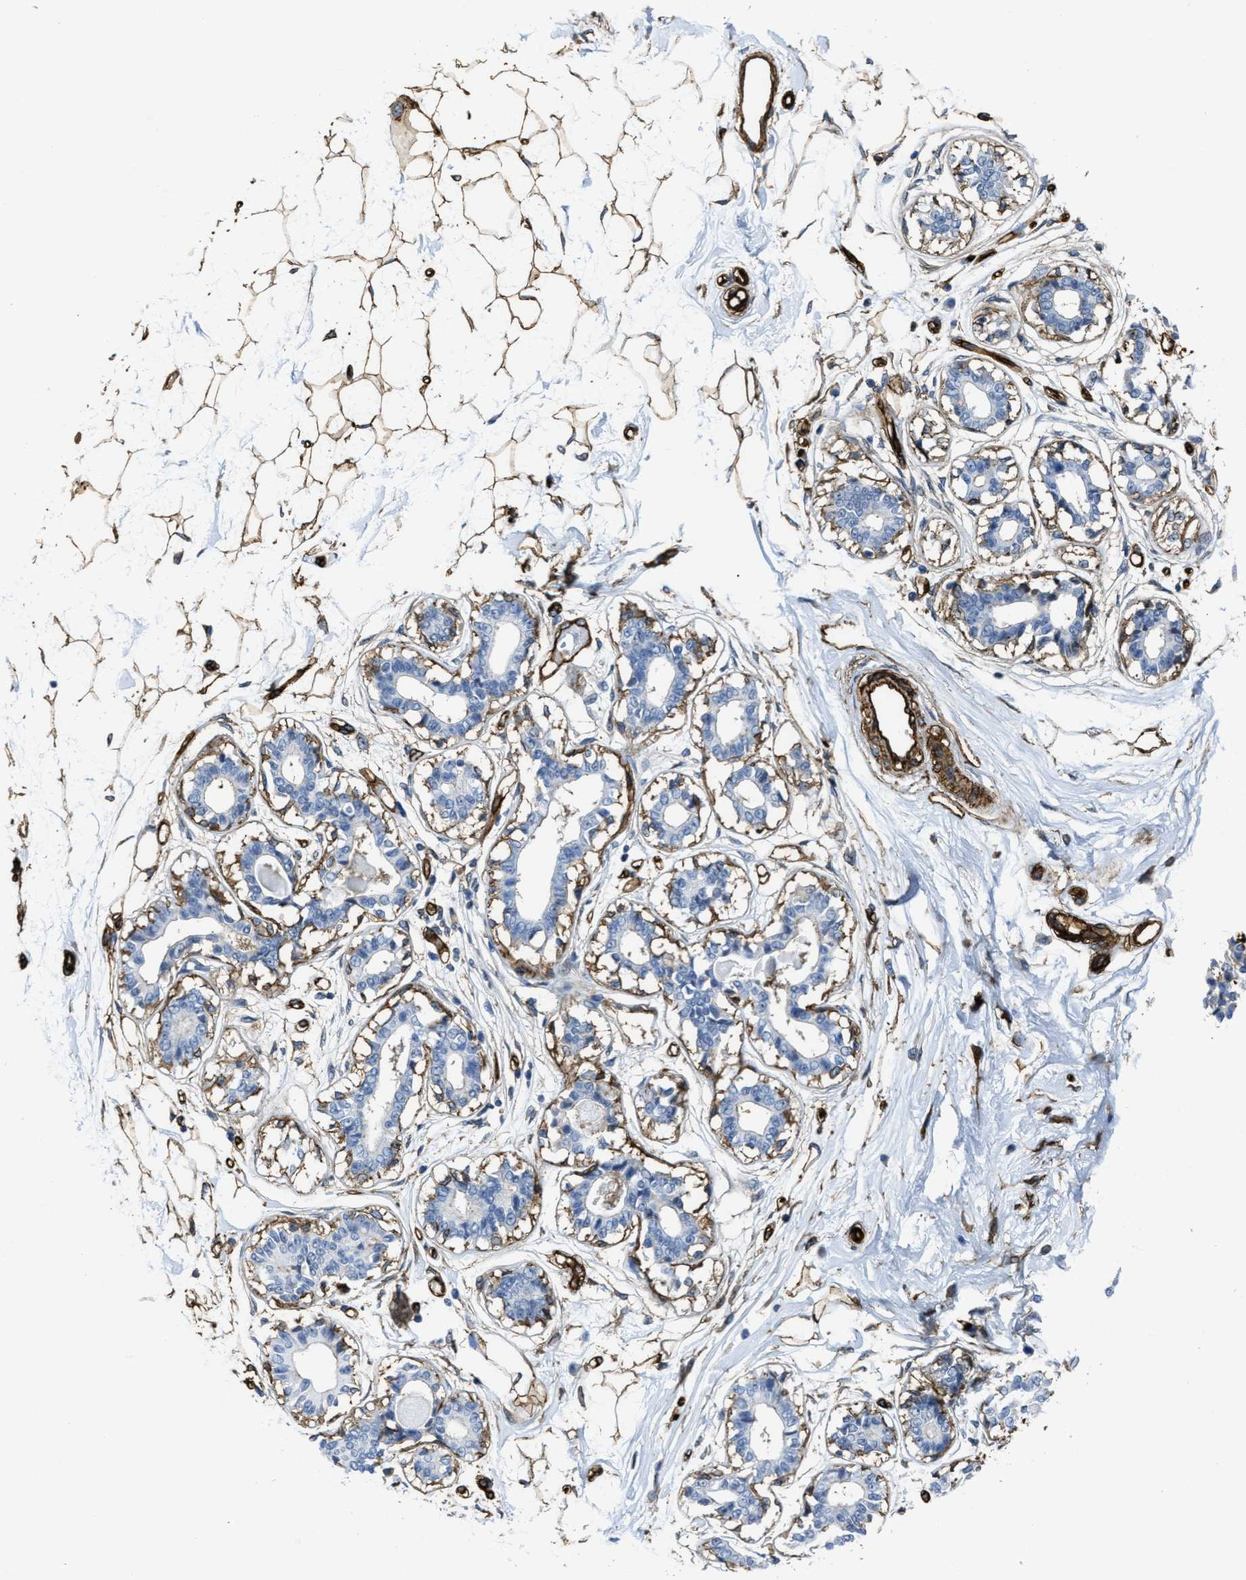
{"staining": {"intensity": "moderate", "quantity": ">75%", "location": "cytoplasmic/membranous"}, "tissue": "breast", "cell_type": "Adipocytes", "image_type": "normal", "snomed": [{"axis": "morphology", "description": "Normal tissue, NOS"}, {"axis": "topography", "description": "Breast"}], "caption": "A medium amount of moderate cytoplasmic/membranous staining is identified in approximately >75% of adipocytes in benign breast.", "gene": "NAB1", "patient": {"sex": "female", "age": 45}}